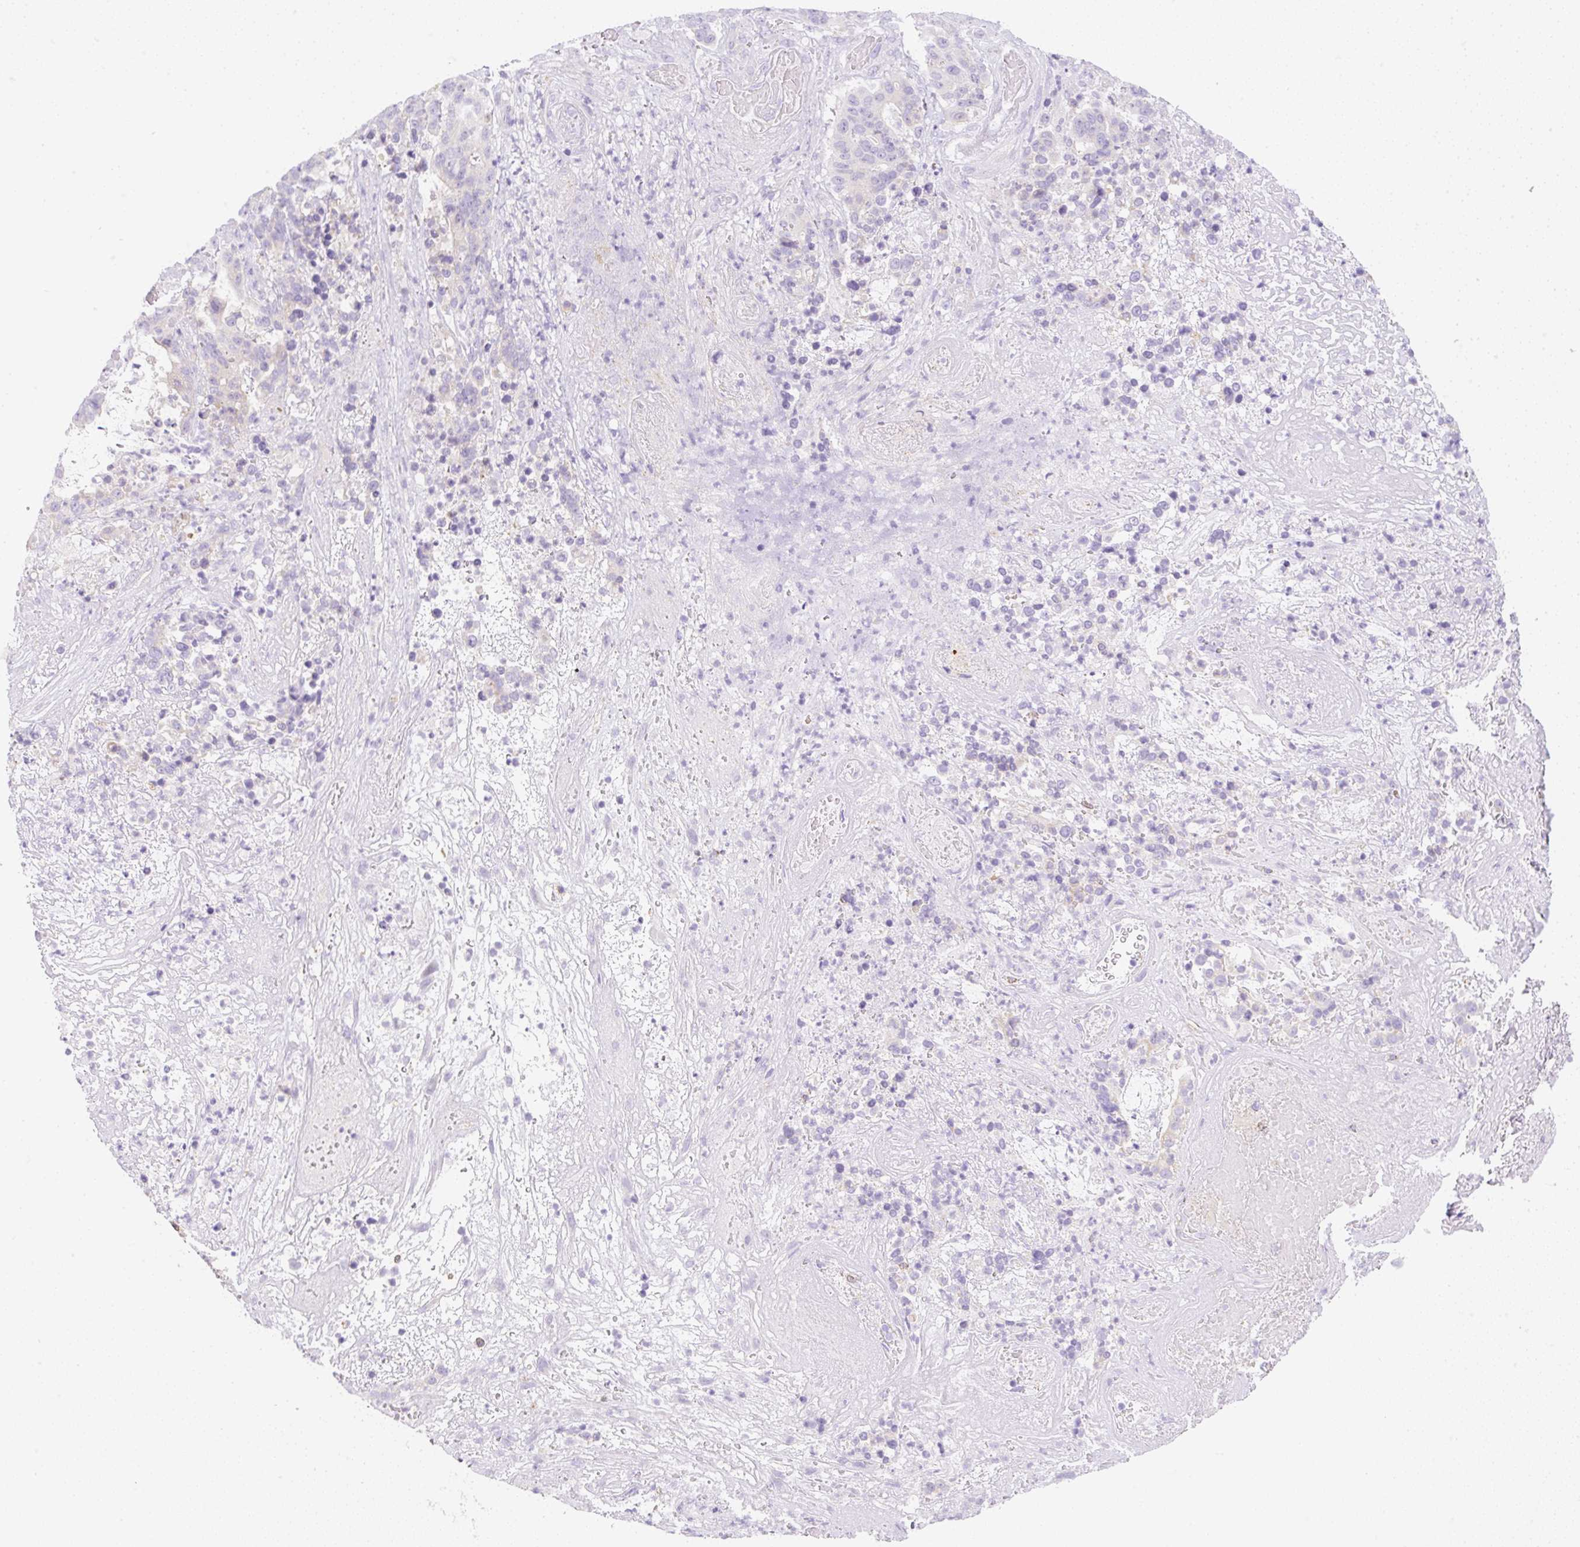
{"staining": {"intensity": "negative", "quantity": "none", "location": "none"}, "tissue": "stomach cancer", "cell_type": "Tumor cells", "image_type": "cancer", "snomed": [{"axis": "morphology", "description": "Normal tissue, NOS"}, {"axis": "morphology", "description": "Adenocarcinoma, NOS"}, {"axis": "topography", "description": "Stomach"}], "caption": "Human stomach cancer (adenocarcinoma) stained for a protein using immunohistochemistry reveals no expression in tumor cells.", "gene": "DENND5A", "patient": {"sex": "female", "age": 64}}